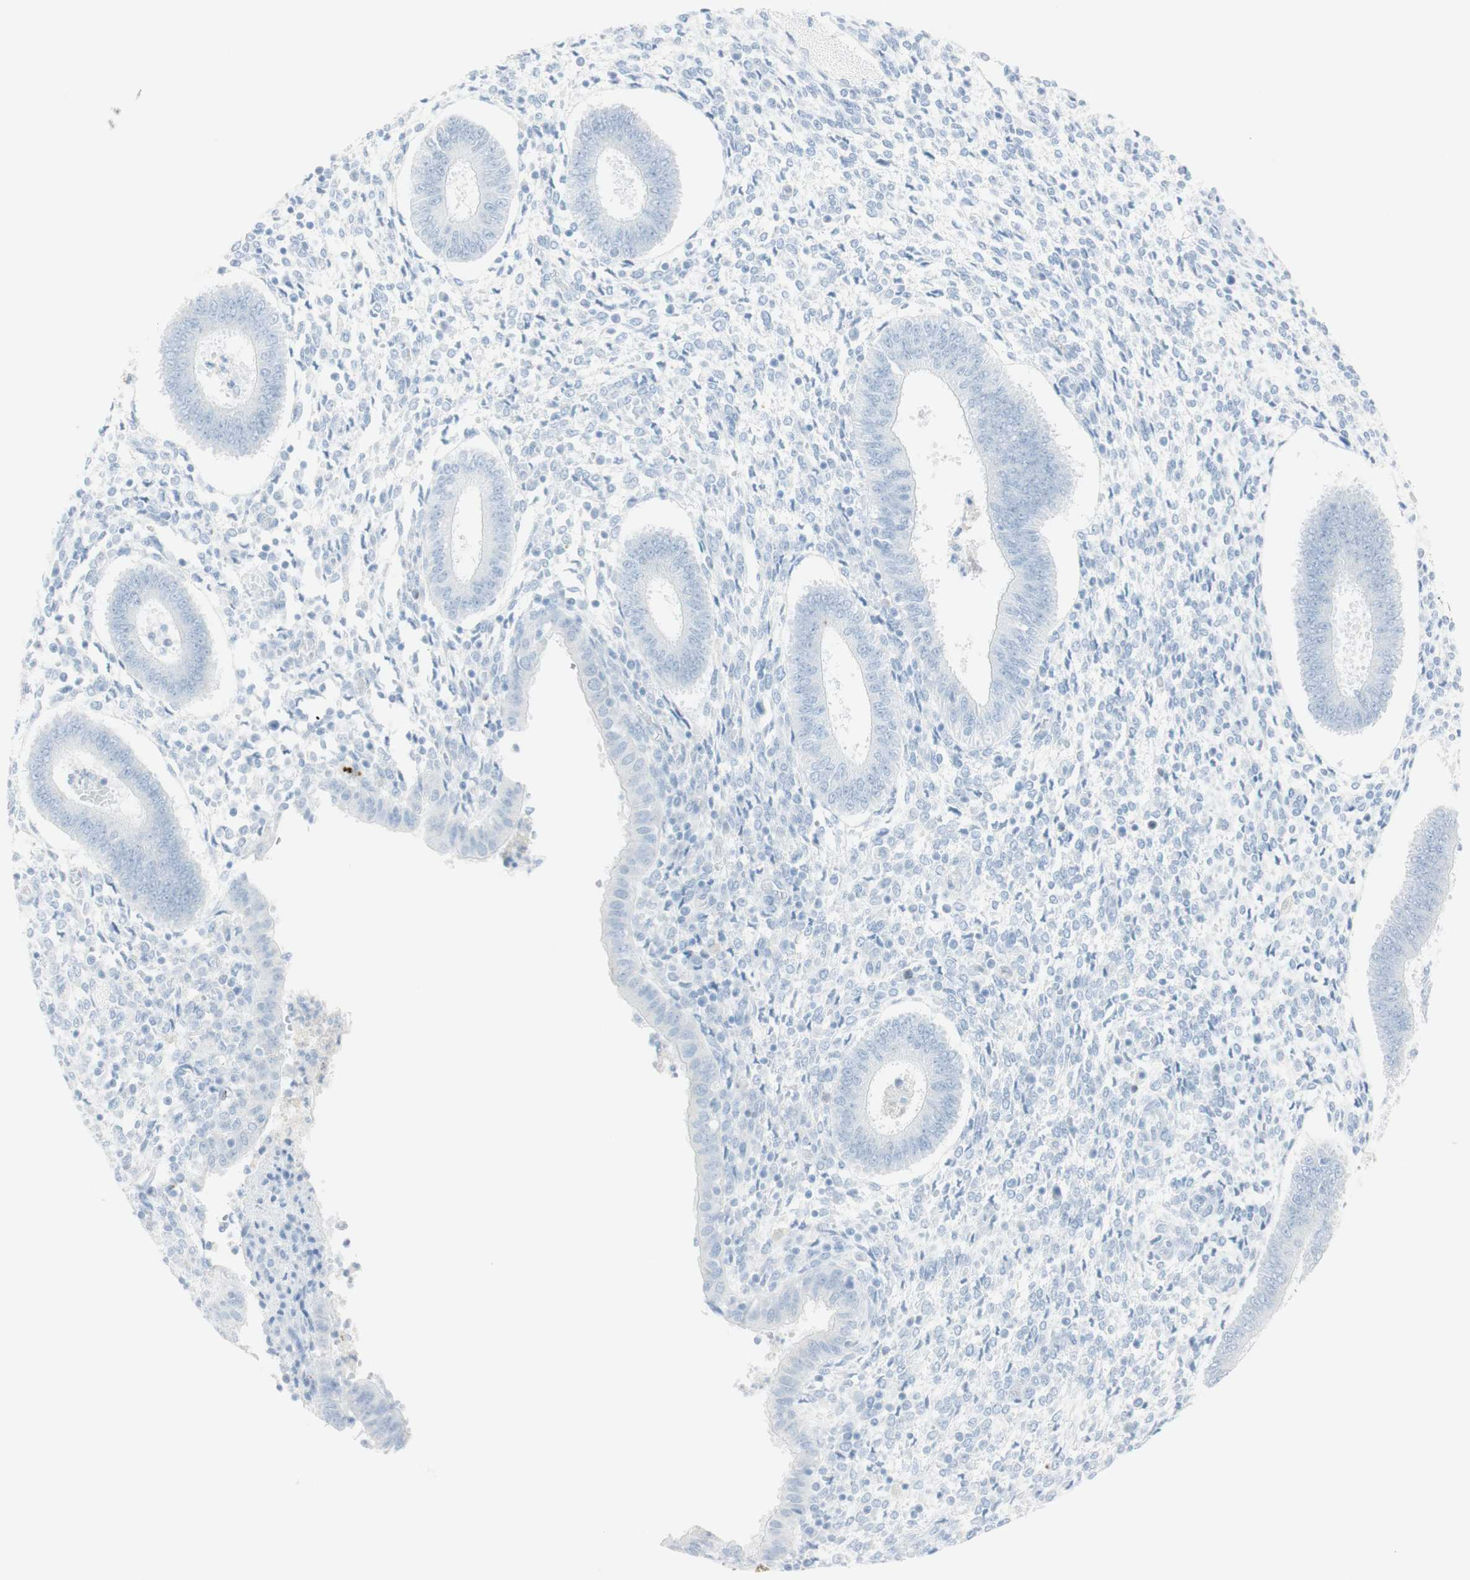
{"staining": {"intensity": "negative", "quantity": "none", "location": "none"}, "tissue": "endometrium", "cell_type": "Cells in endometrial stroma", "image_type": "normal", "snomed": [{"axis": "morphology", "description": "Normal tissue, NOS"}, {"axis": "topography", "description": "Endometrium"}], "caption": "A micrograph of human endometrium is negative for staining in cells in endometrial stroma. The staining is performed using DAB (3,3'-diaminobenzidine) brown chromogen with nuclei counter-stained in using hematoxylin.", "gene": "NAPSA", "patient": {"sex": "female", "age": 35}}